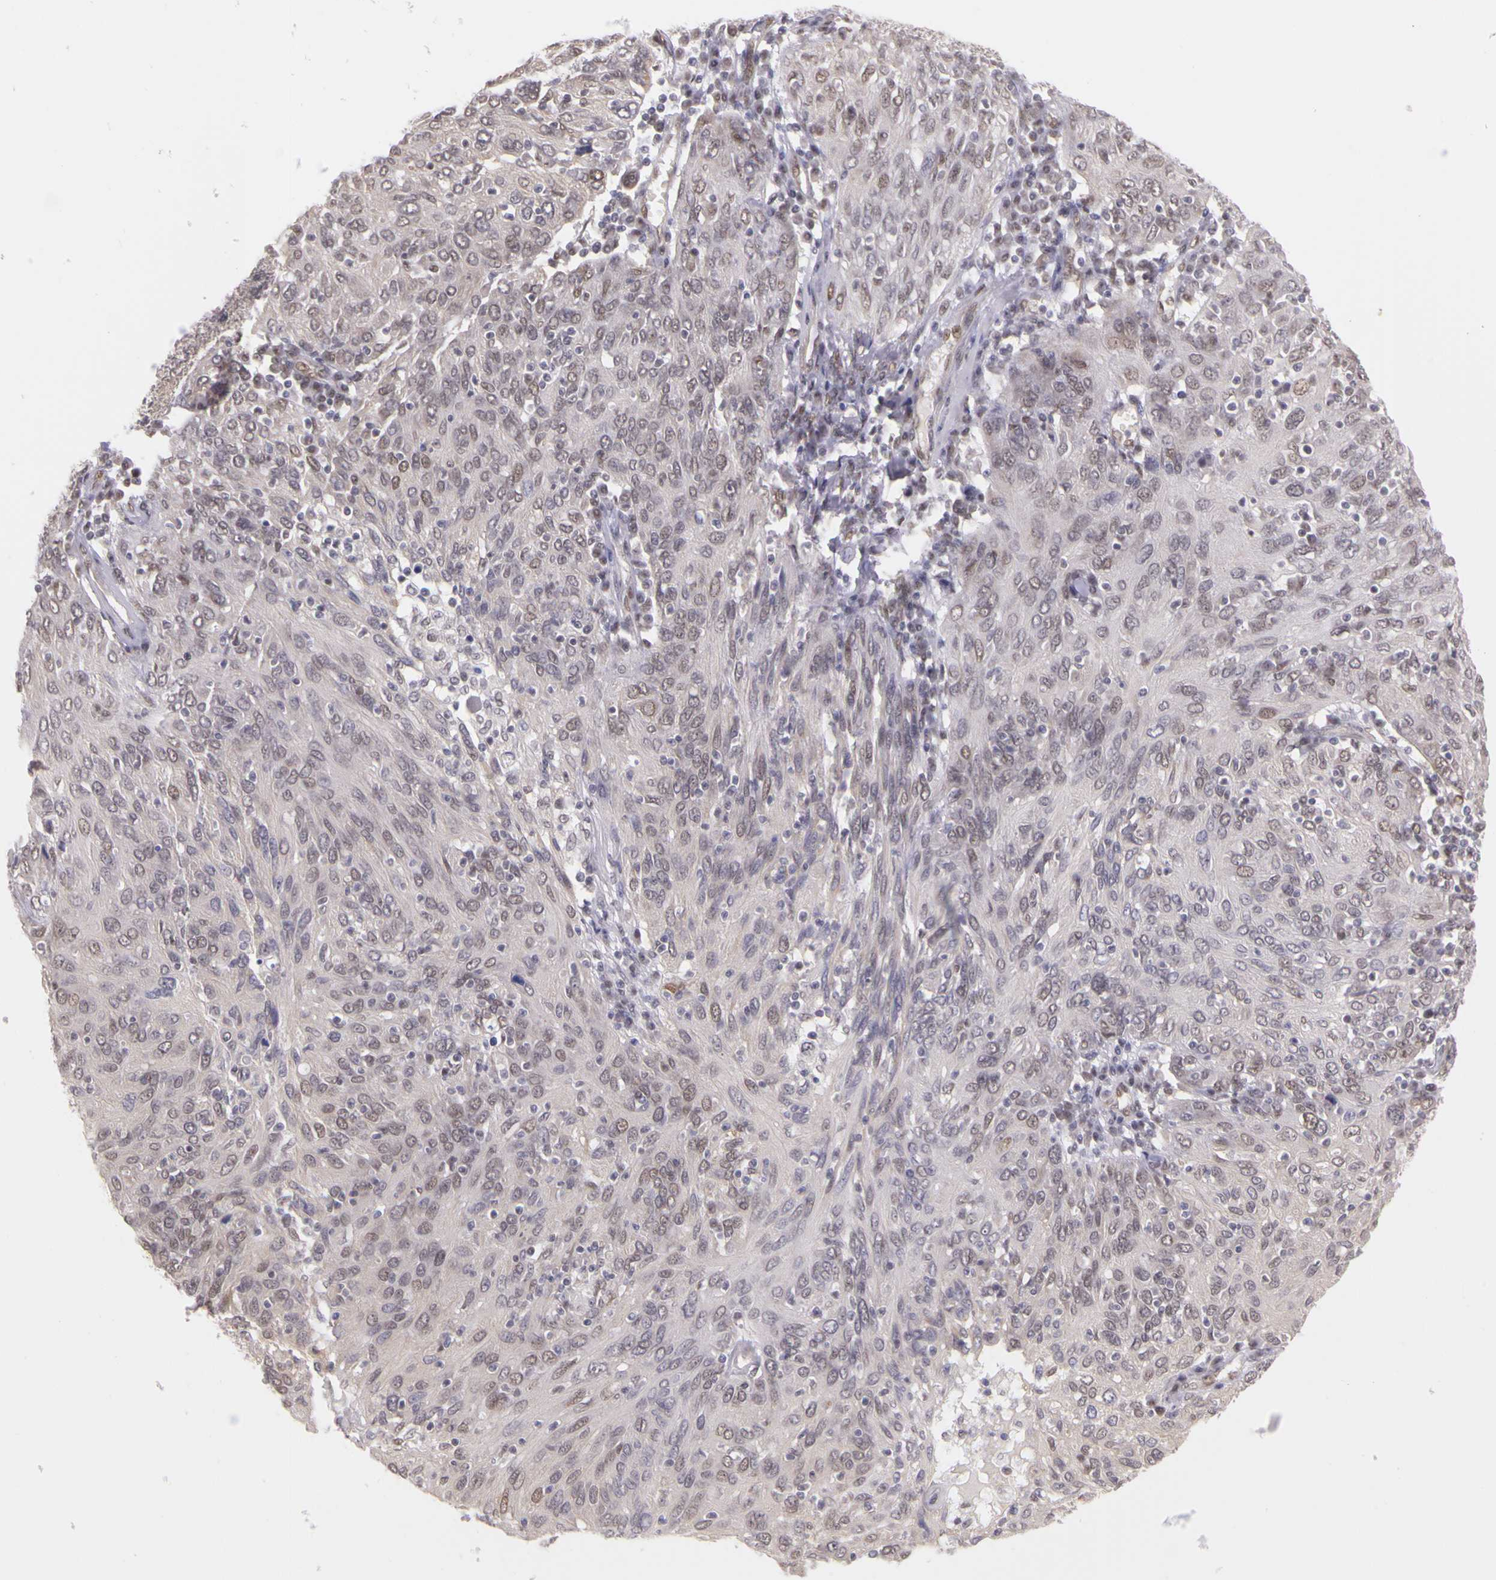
{"staining": {"intensity": "weak", "quantity": "25%-75%", "location": "nuclear"}, "tissue": "ovarian cancer", "cell_type": "Tumor cells", "image_type": "cancer", "snomed": [{"axis": "morphology", "description": "Carcinoma, endometroid"}, {"axis": "topography", "description": "Ovary"}], "caption": "Protein expression analysis of endometroid carcinoma (ovarian) displays weak nuclear expression in approximately 25%-75% of tumor cells.", "gene": "WDR13", "patient": {"sex": "female", "age": 50}}